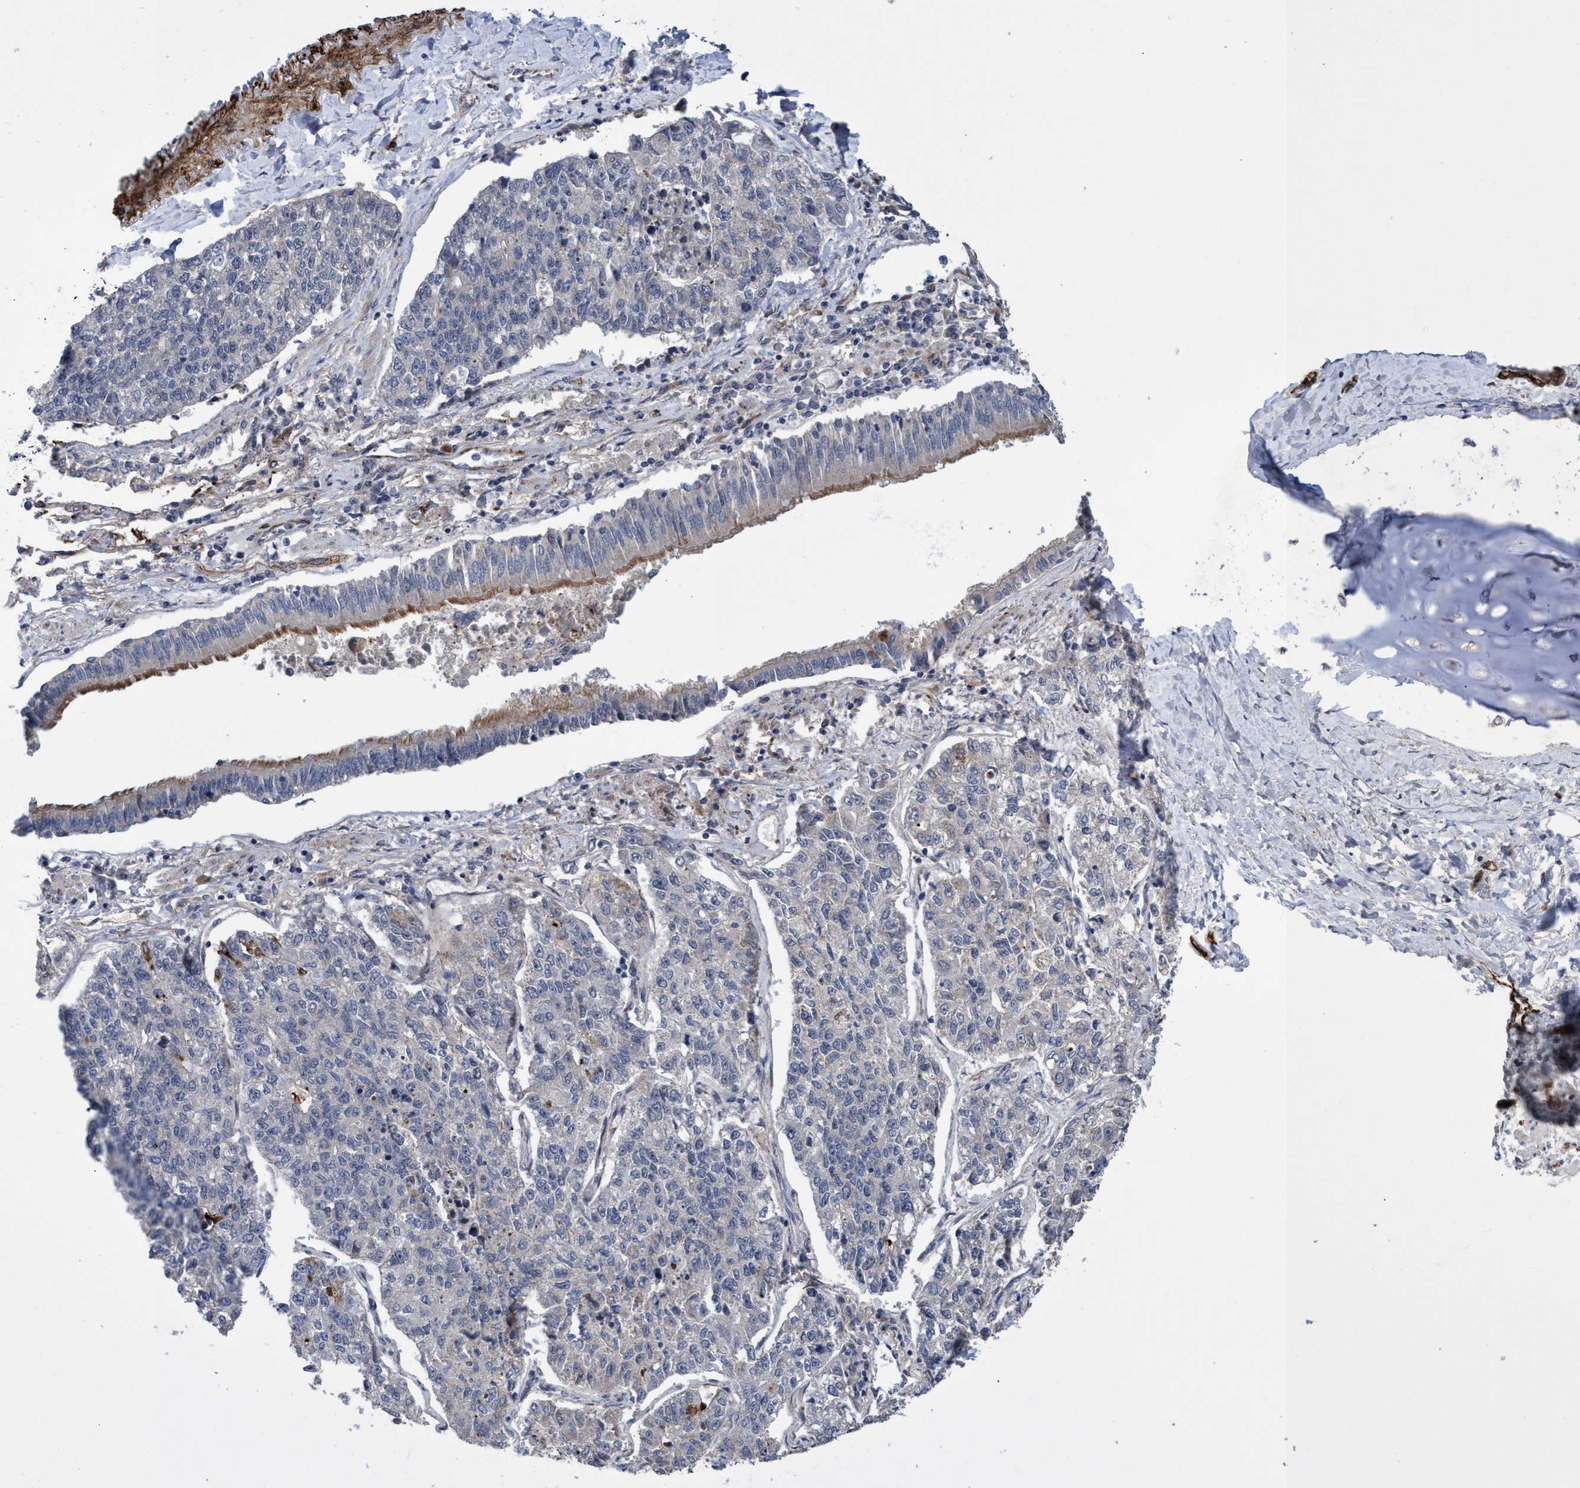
{"staining": {"intensity": "negative", "quantity": "none", "location": "none"}, "tissue": "lung cancer", "cell_type": "Tumor cells", "image_type": "cancer", "snomed": [{"axis": "morphology", "description": "Adenocarcinoma, NOS"}, {"axis": "topography", "description": "Lung"}], "caption": "Immunohistochemistry (IHC) of human adenocarcinoma (lung) reveals no positivity in tumor cells. (Stains: DAB IHC with hematoxylin counter stain, Microscopy: brightfield microscopy at high magnification).", "gene": "ZNF750", "patient": {"sex": "male", "age": 49}}